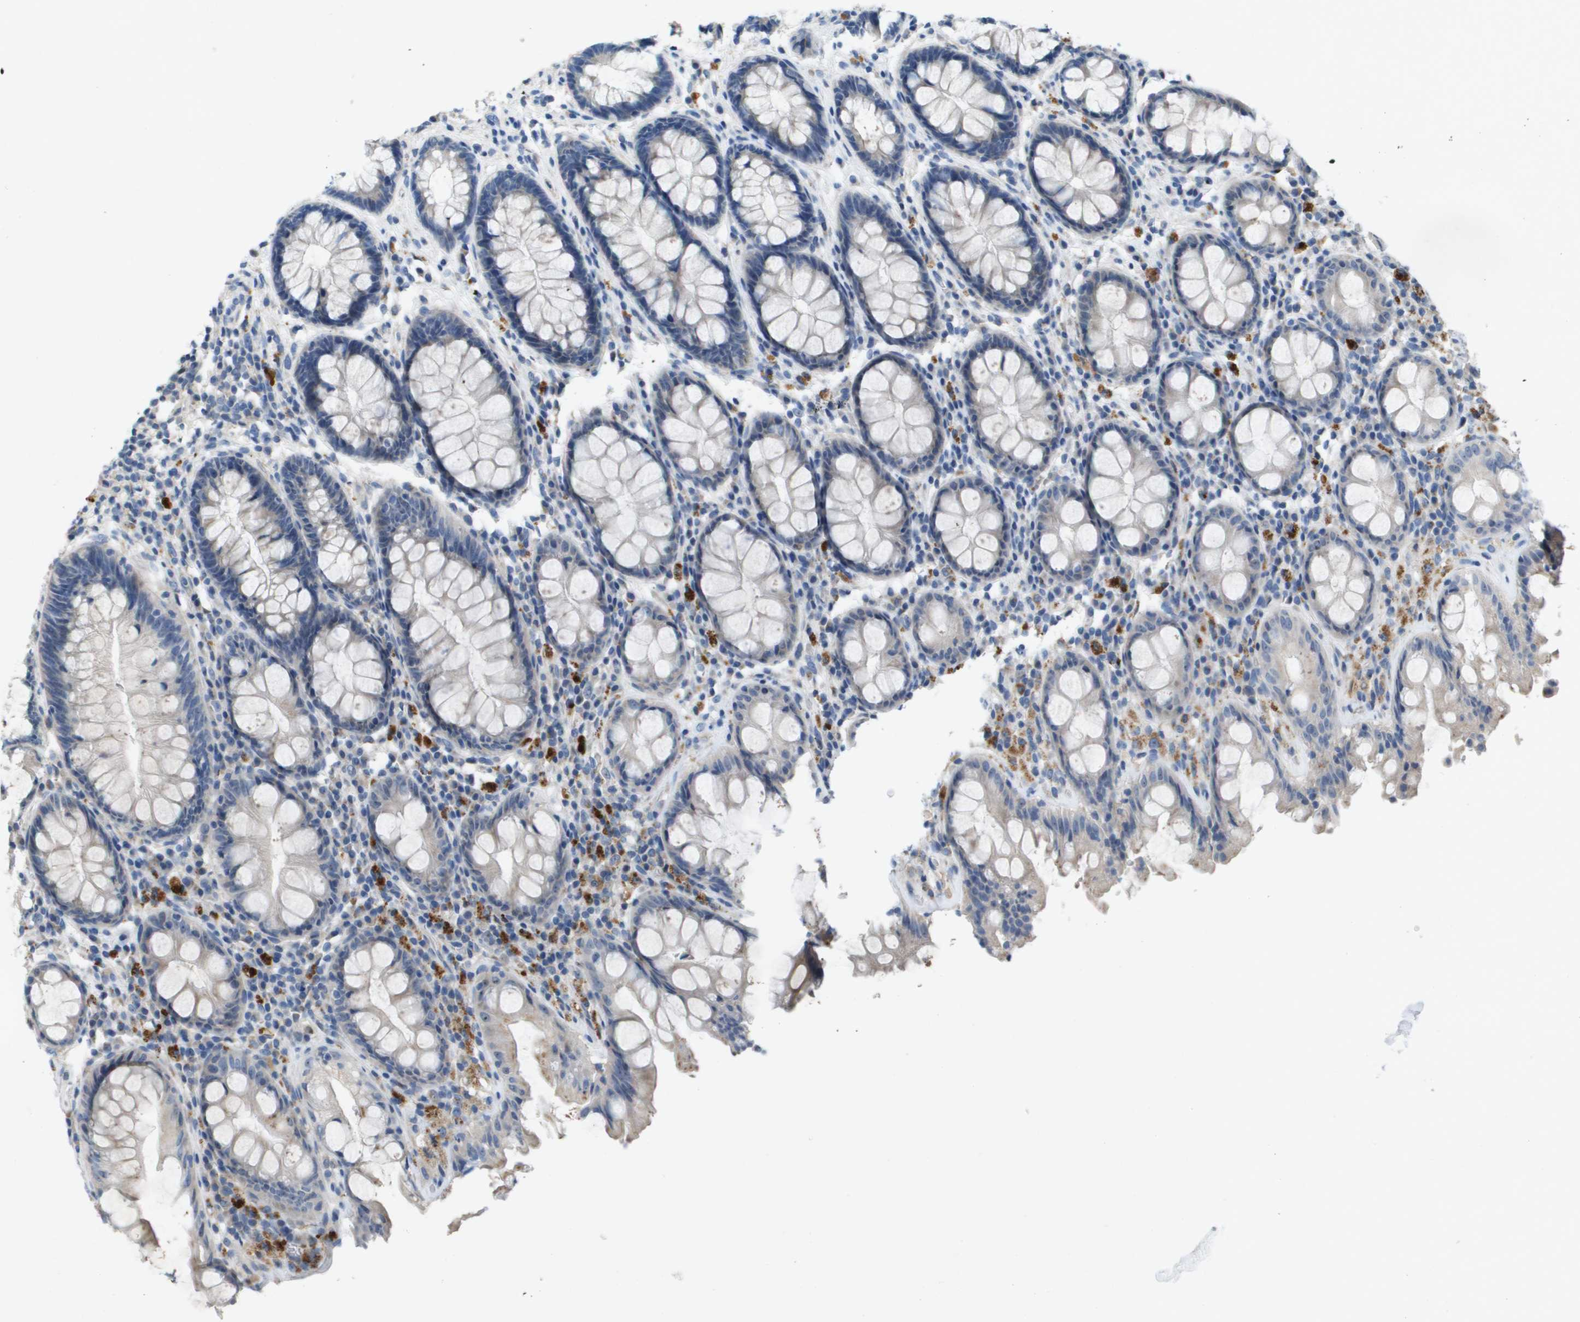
{"staining": {"intensity": "weak", "quantity": "<25%", "location": "cytoplasmic/membranous"}, "tissue": "rectum", "cell_type": "Glandular cells", "image_type": "normal", "snomed": [{"axis": "morphology", "description": "Normal tissue, NOS"}, {"axis": "topography", "description": "Rectum"}], "caption": "High magnification brightfield microscopy of unremarkable rectum stained with DAB (brown) and counterstained with hematoxylin (blue): glandular cells show no significant positivity. Nuclei are stained in blue.", "gene": "B3GNT5", "patient": {"sex": "male", "age": 64}}